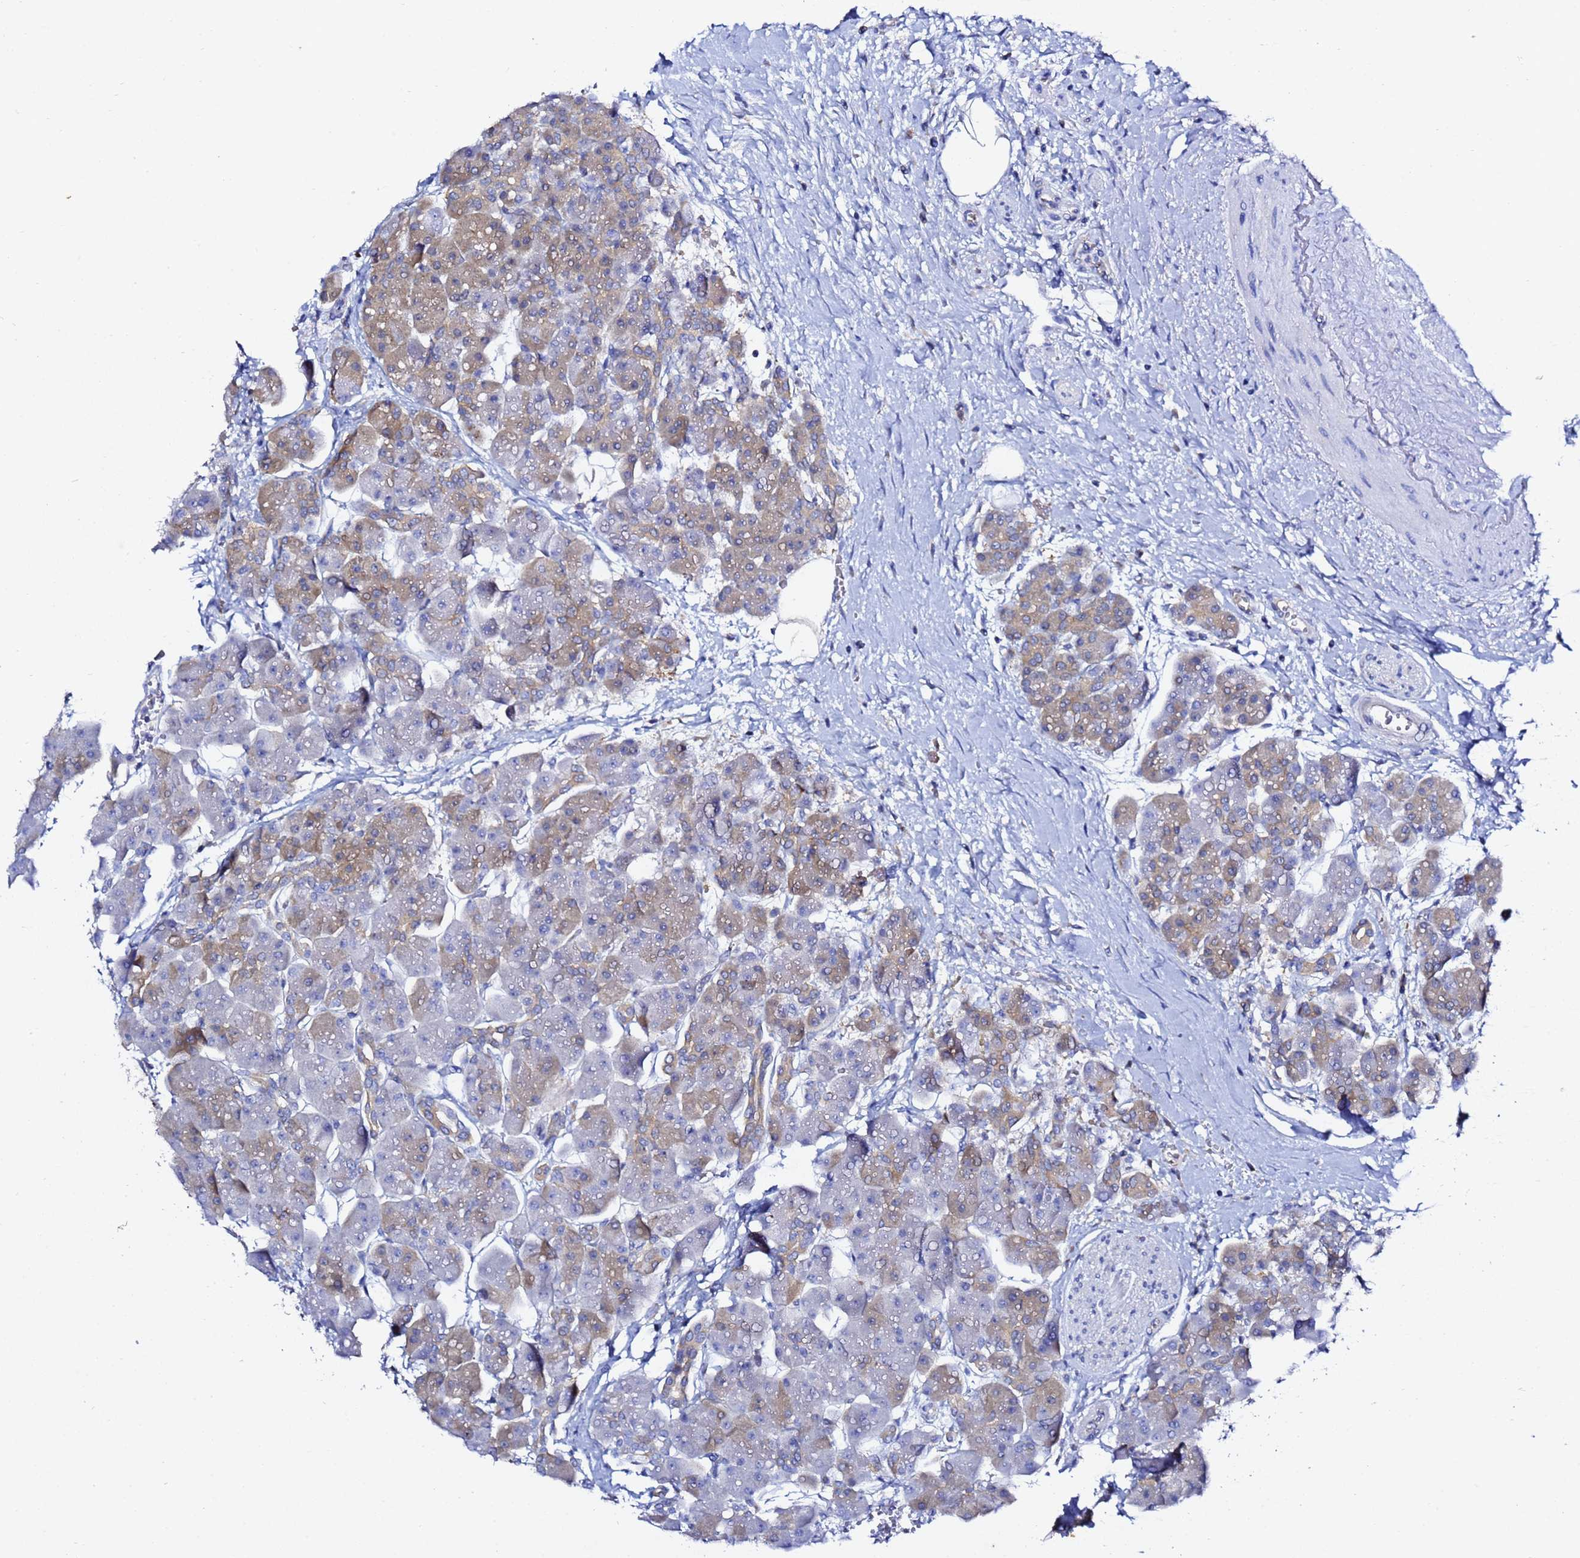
{"staining": {"intensity": "weak", "quantity": "25%-75%", "location": "cytoplasmic/membranous"}, "tissue": "pancreas", "cell_type": "Exocrine glandular cells", "image_type": "normal", "snomed": [{"axis": "morphology", "description": "Normal tissue, NOS"}, {"axis": "topography", "description": "Pancreas"}], "caption": "Immunohistochemistry (IHC) staining of unremarkable pancreas, which exhibits low levels of weak cytoplasmic/membranous expression in about 25%-75% of exocrine glandular cells indicating weak cytoplasmic/membranous protein positivity. The staining was performed using DAB (3,3'-diaminobenzidine) (brown) for protein detection and nuclei were counterstained in hematoxylin (blue).", "gene": "LENG1", "patient": {"sex": "male", "age": 66}}